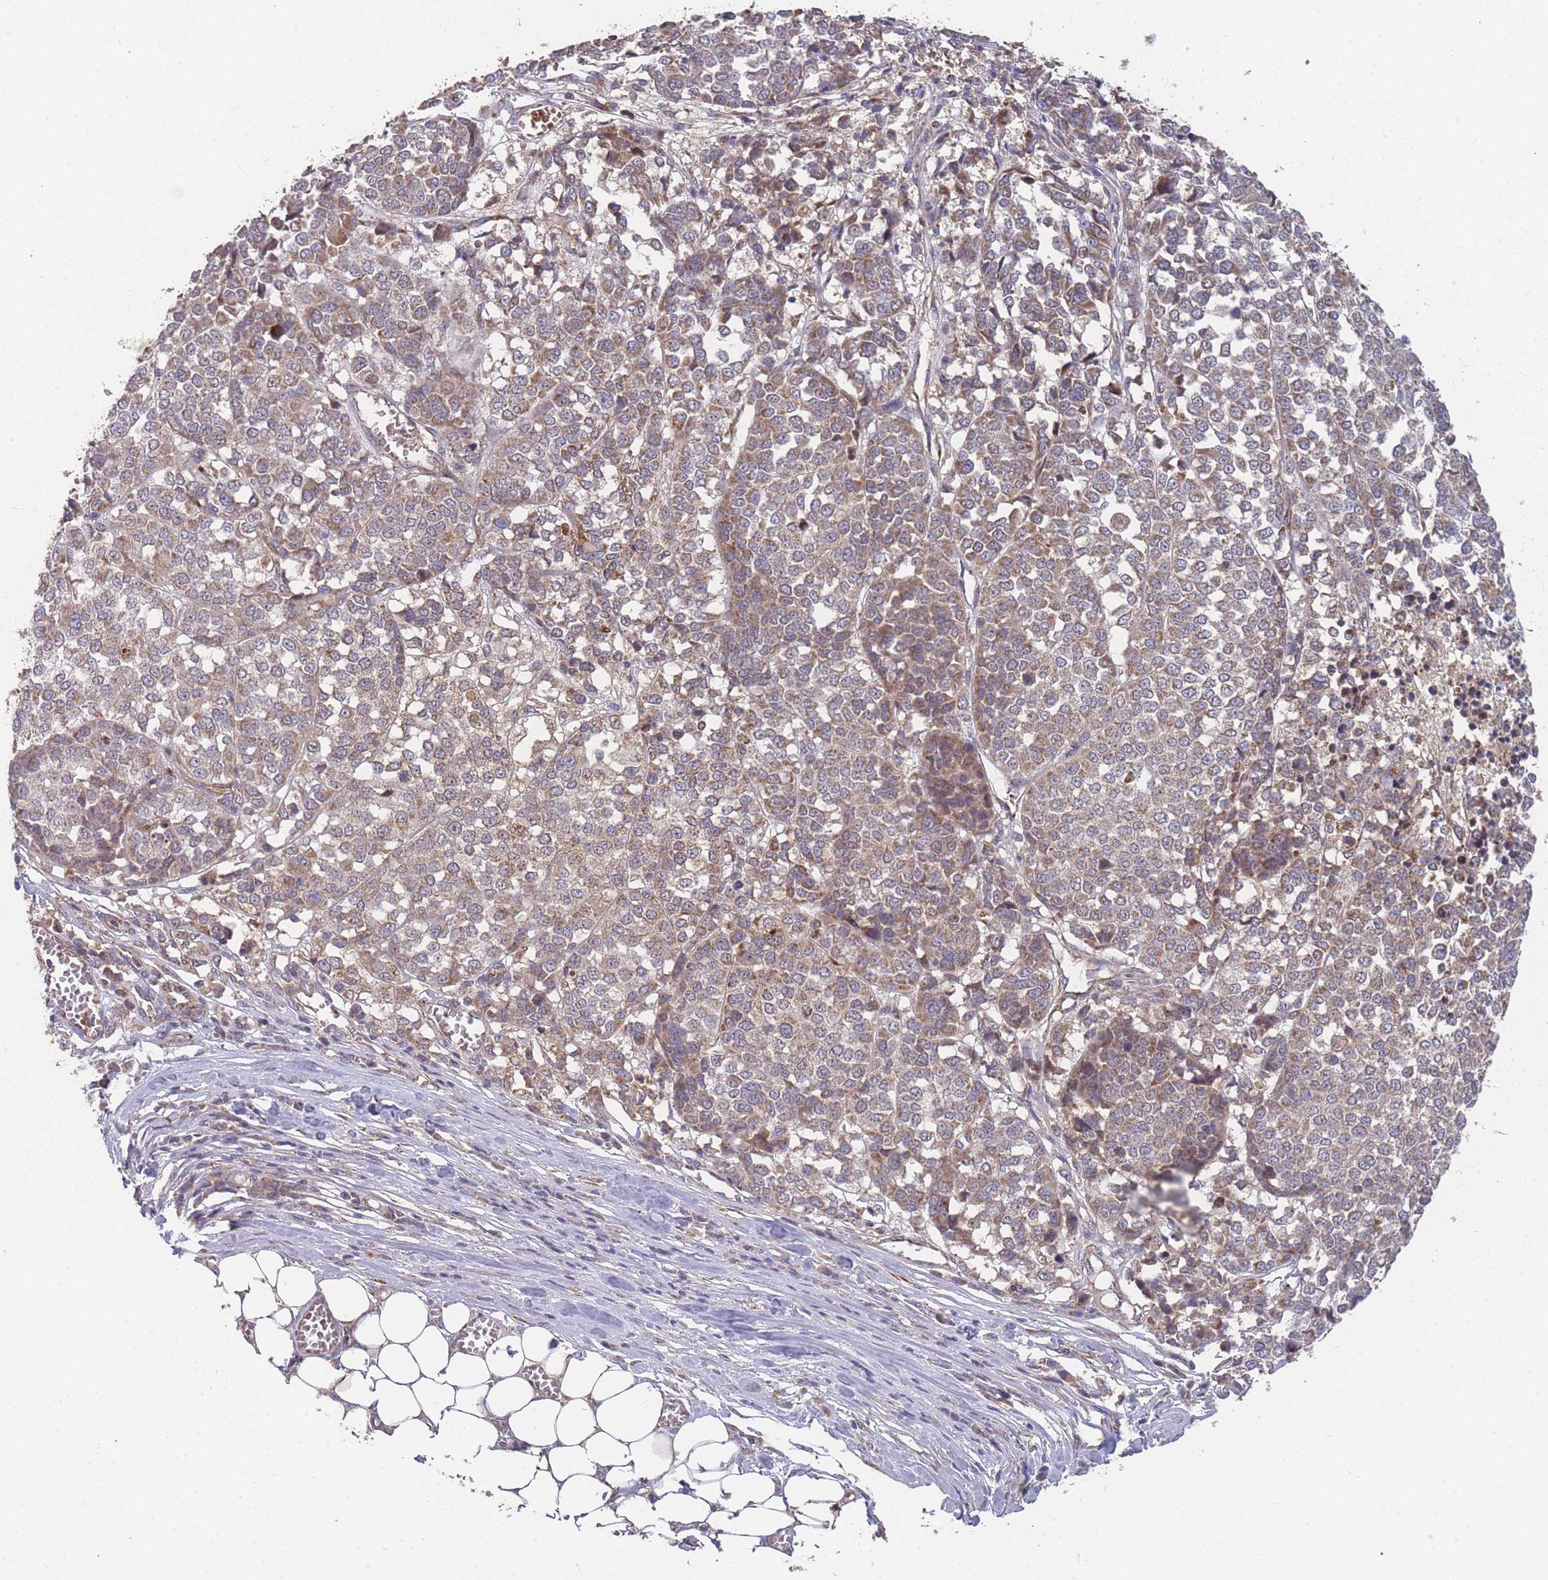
{"staining": {"intensity": "moderate", "quantity": ">75%", "location": "cytoplasmic/membranous"}, "tissue": "melanoma", "cell_type": "Tumor cells", "image_type": "cancer", "snomed": [{"axis": "morphology", "description": "Malignant melanoma, Metastatic site"}, {"axis": "topography", "description": "Lymph node"}], "caption": "Approximately >75% of tumor cells in human melanoma display moderate cytoplasmic/membranous protein staining as visualized by brown immunohistochemical staining.", "gene": "SLC35B4", "patient": {"sex": "male", "age": 44}}